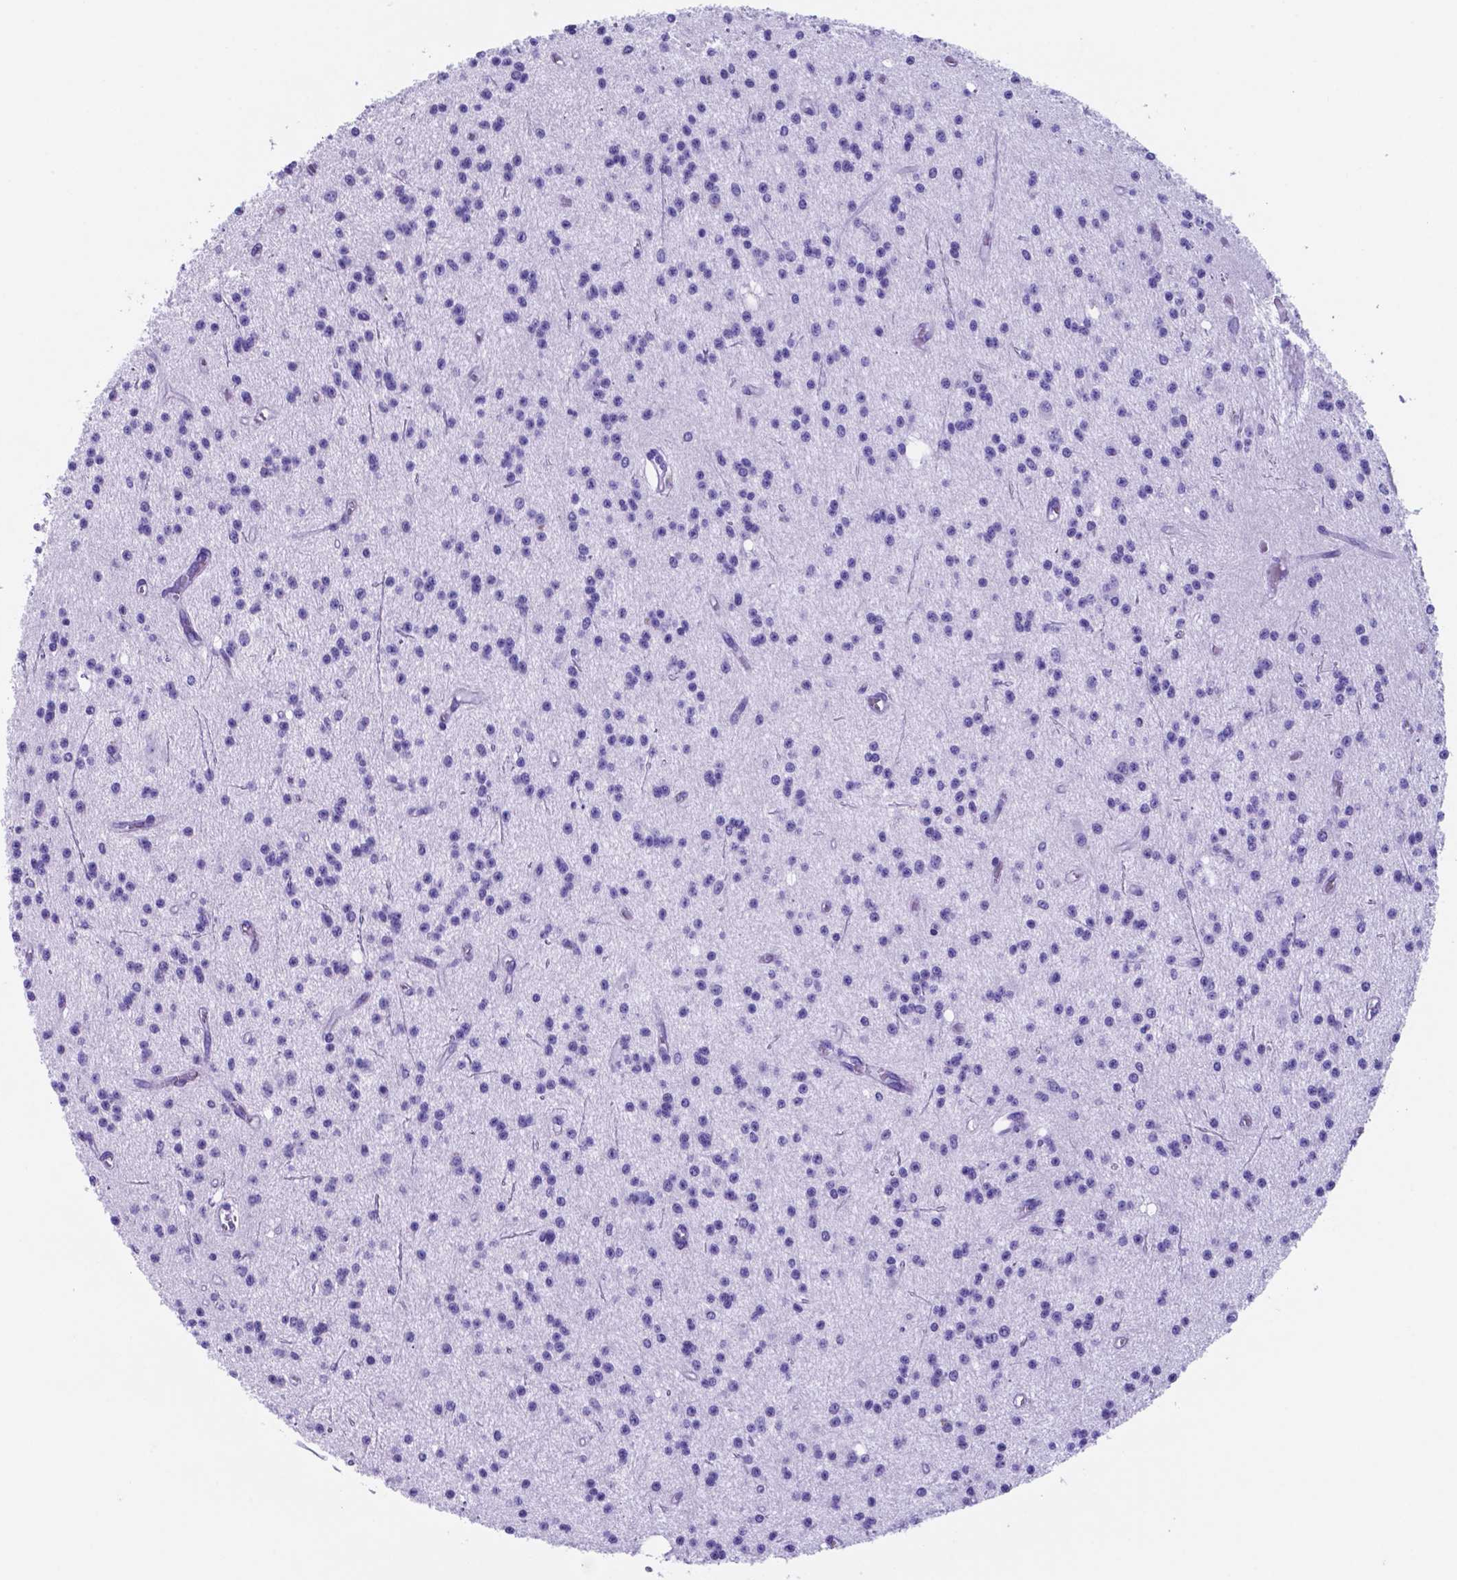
{"staining": {"intensity": "negative", "quantity": "none", "location": "none"}, "tissue": "glioma", "cell_type": "Tumor cells", "image_type": "cancer", "snomed": [{"axis": "morphology", "description": "Glioma, malignant, Low grade"}, {"axis": "topography", "description": "Brain"}], "caption": "Immunohistochemistry (IHC) micrograph of human glioma stained for a protein (brown), which demonstrates no positivity in tumor cells.", "gene": "DNAAF8", "patient": {"sex": "male", "age": 27}}